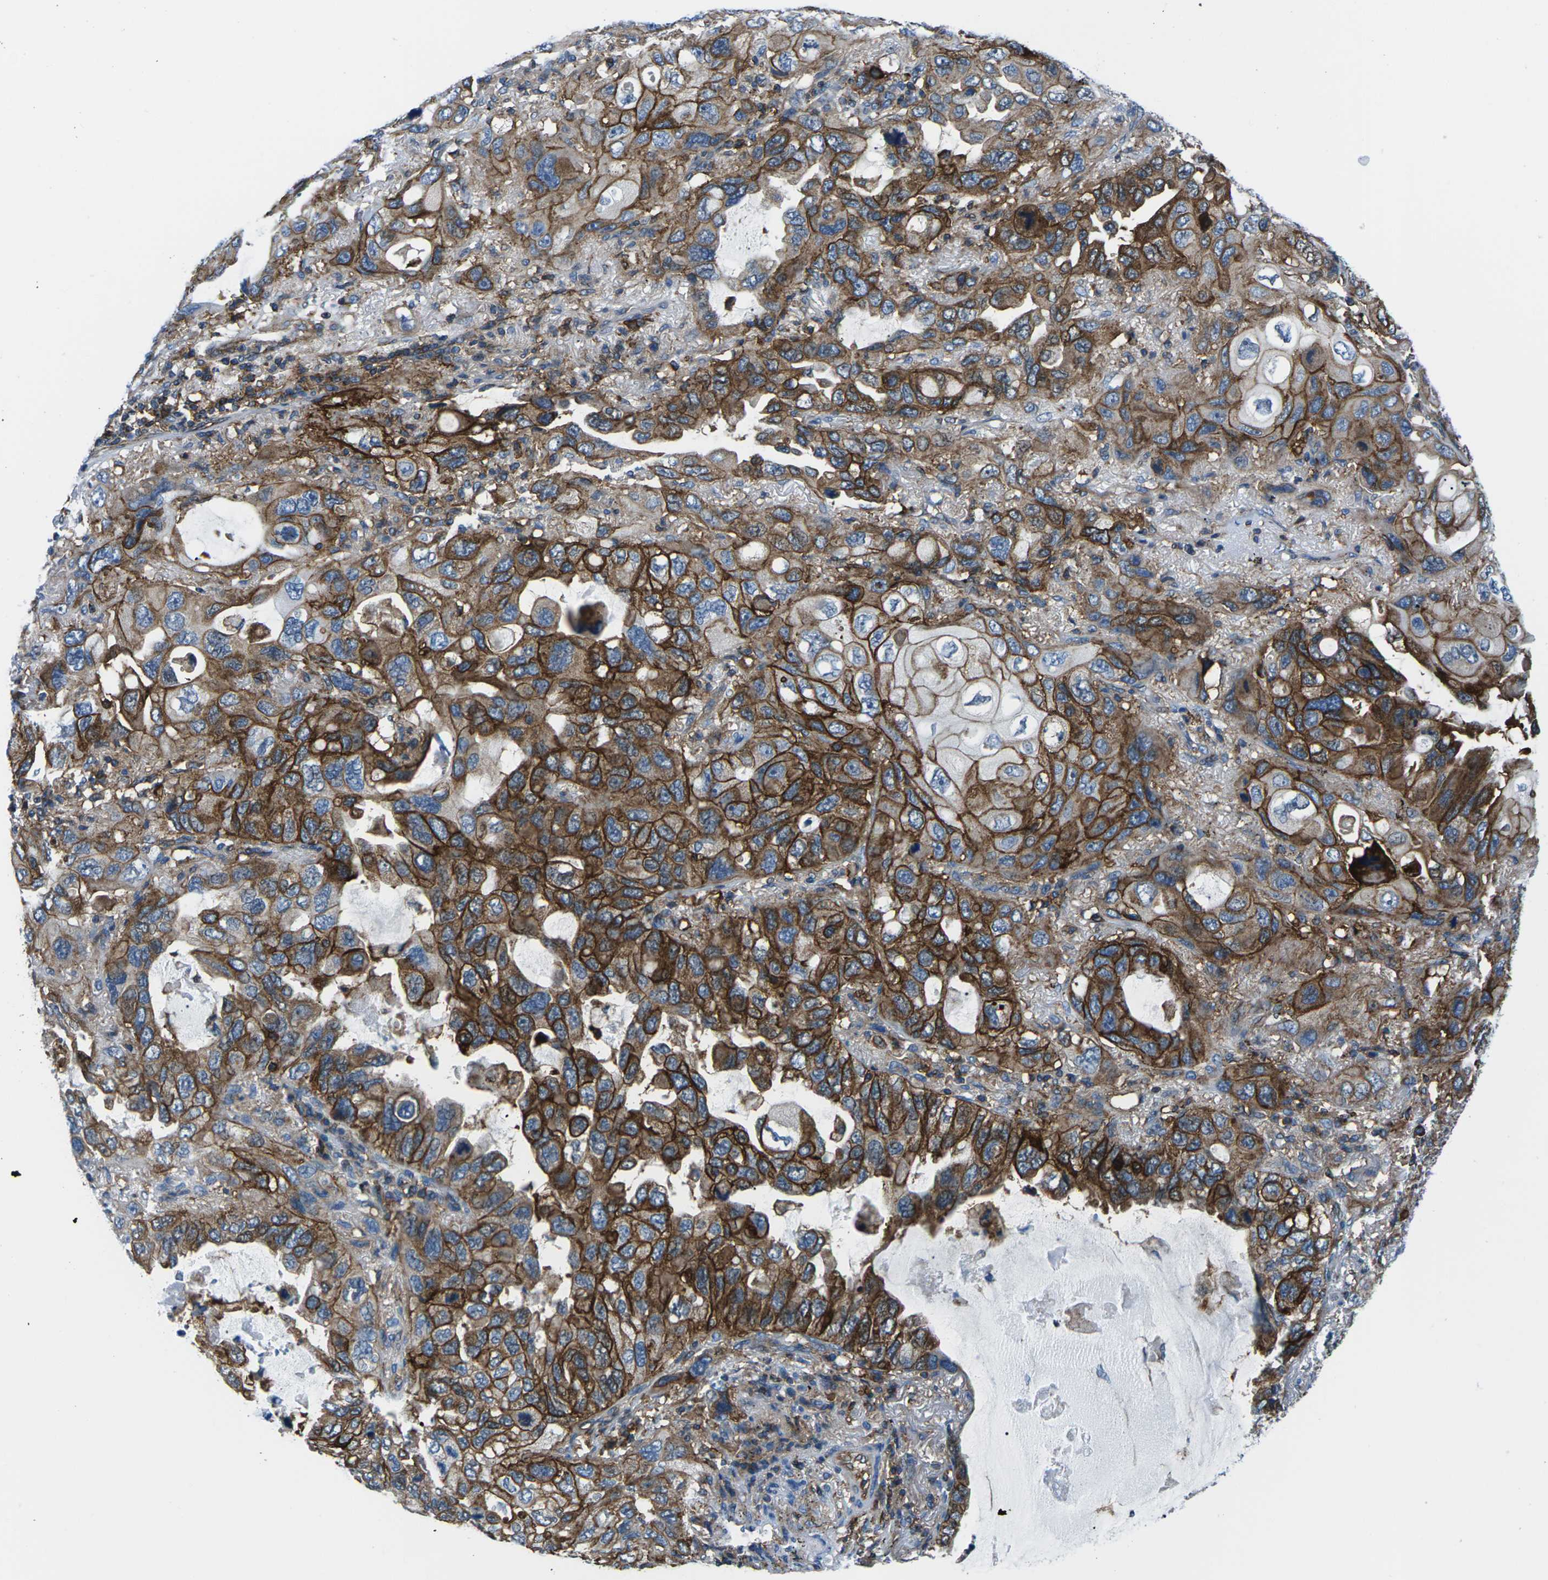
{"staining": {"intensity": "strong", "quantity": ">75%", "location": "cytoplasmic/membranous"}, "tissue": "lung cancer", "cell_type": "Tumor cells", "image_type": "cancer", "snomed": [{"axis": "morphology", "description": "Squamous cell carcinoma, NOS"}, {"axis": "topography", "description": "Lung"}], "caption": "Lung cancer (squamous cell carcinoma) tissue demonstrates strong cytoplasmic/membranous positivity in approximately >75% of tumor cells, visualized by immunohistochemistry.", "gene": "SOCS4", "patient": {"sex": "female", "age": 73}}